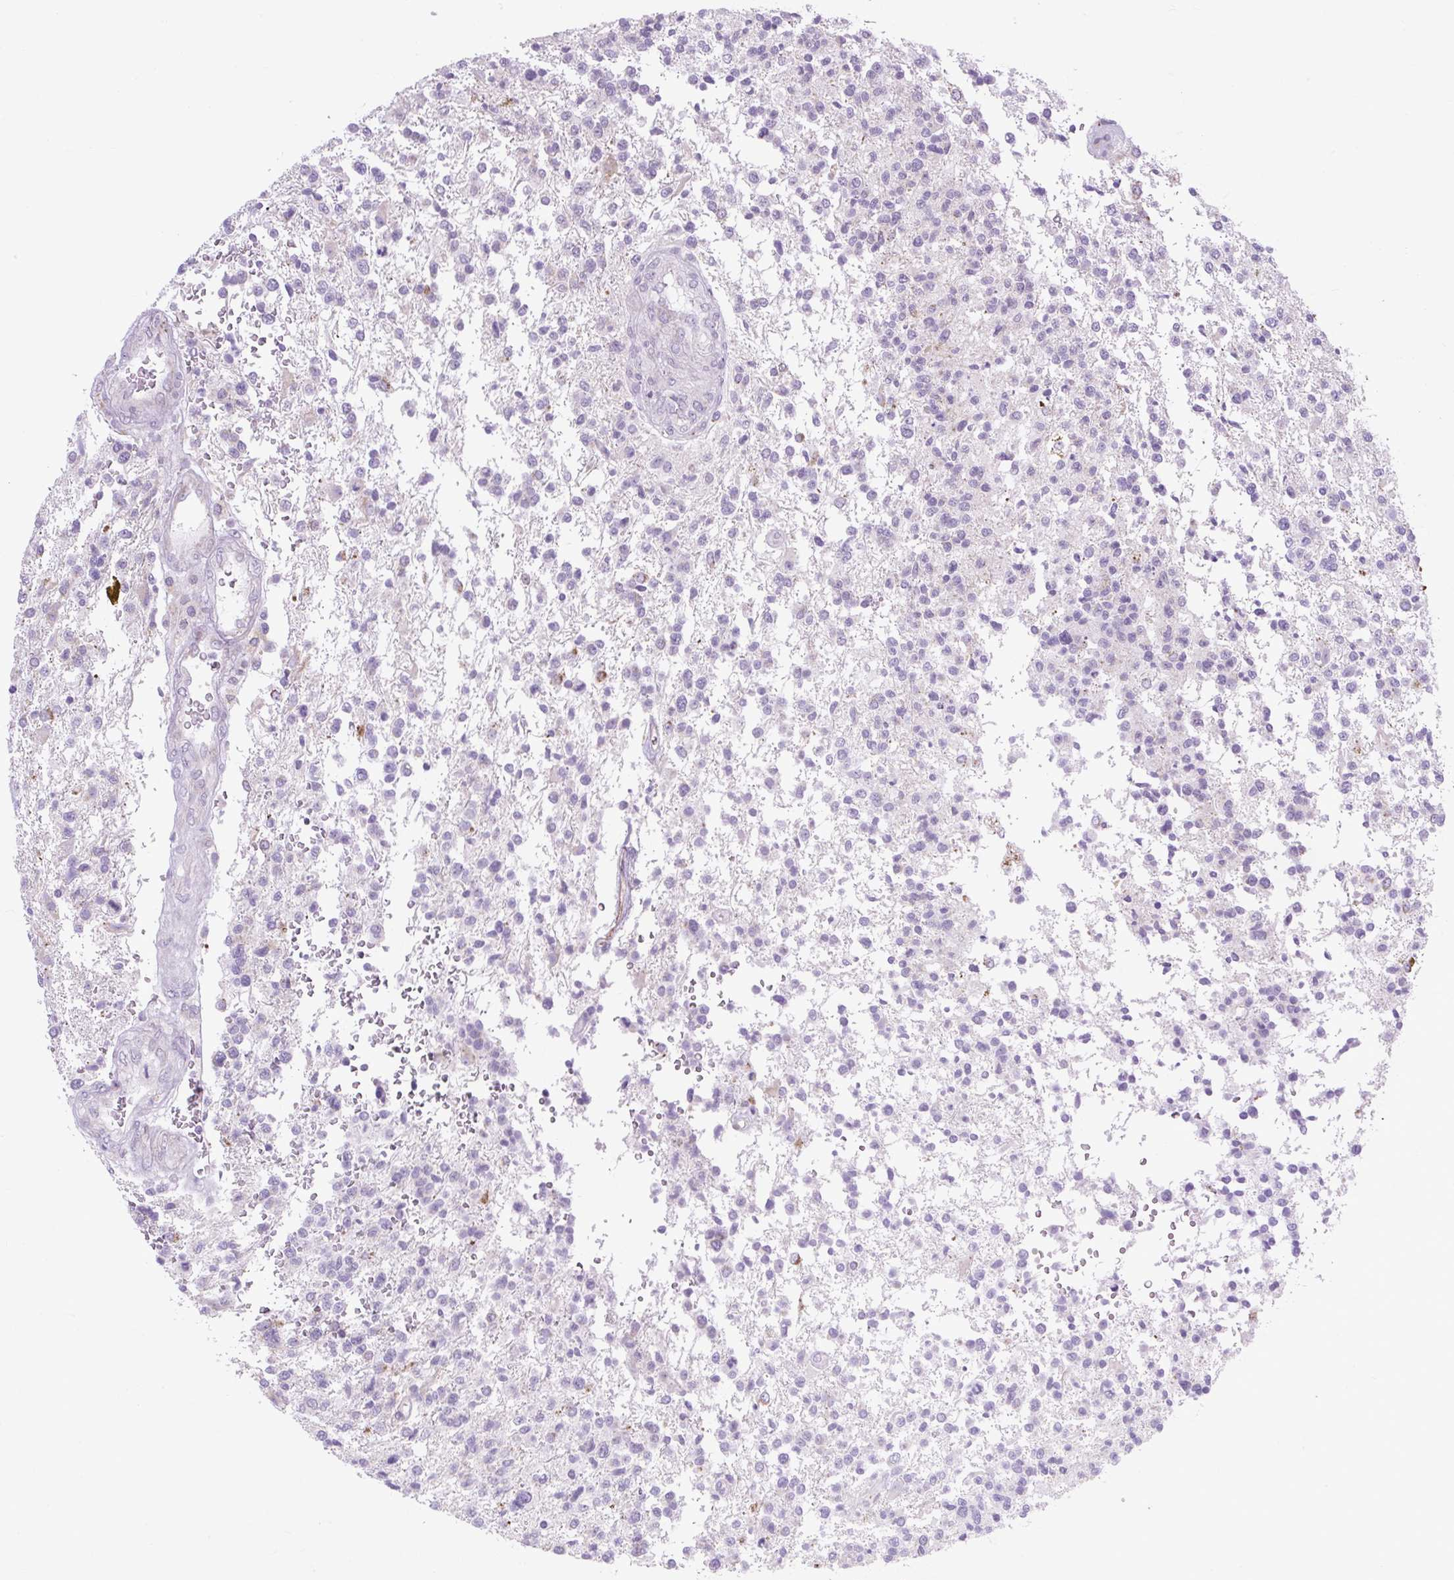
{"staining": {"intensity": "negative", "quantity": "none", "location": "none"}, "tissue": "glioma", "cell_type": "Tumor cells", "image_type": "cancer", "snomed": [{"axis": "morphology", "description": "Glioma, malignant, High grade"}, {"axis": "topography", "description": "Brain"}], "caption": "High magnification brightfield microscopy of malignant glioma (high-grade) stained with DAB (brown) and counterstained with hematoxylin (blue): tumor cells show no significant staining.", "gene": "RNASE10", "patient": {"sex": "male", "age": 56}}